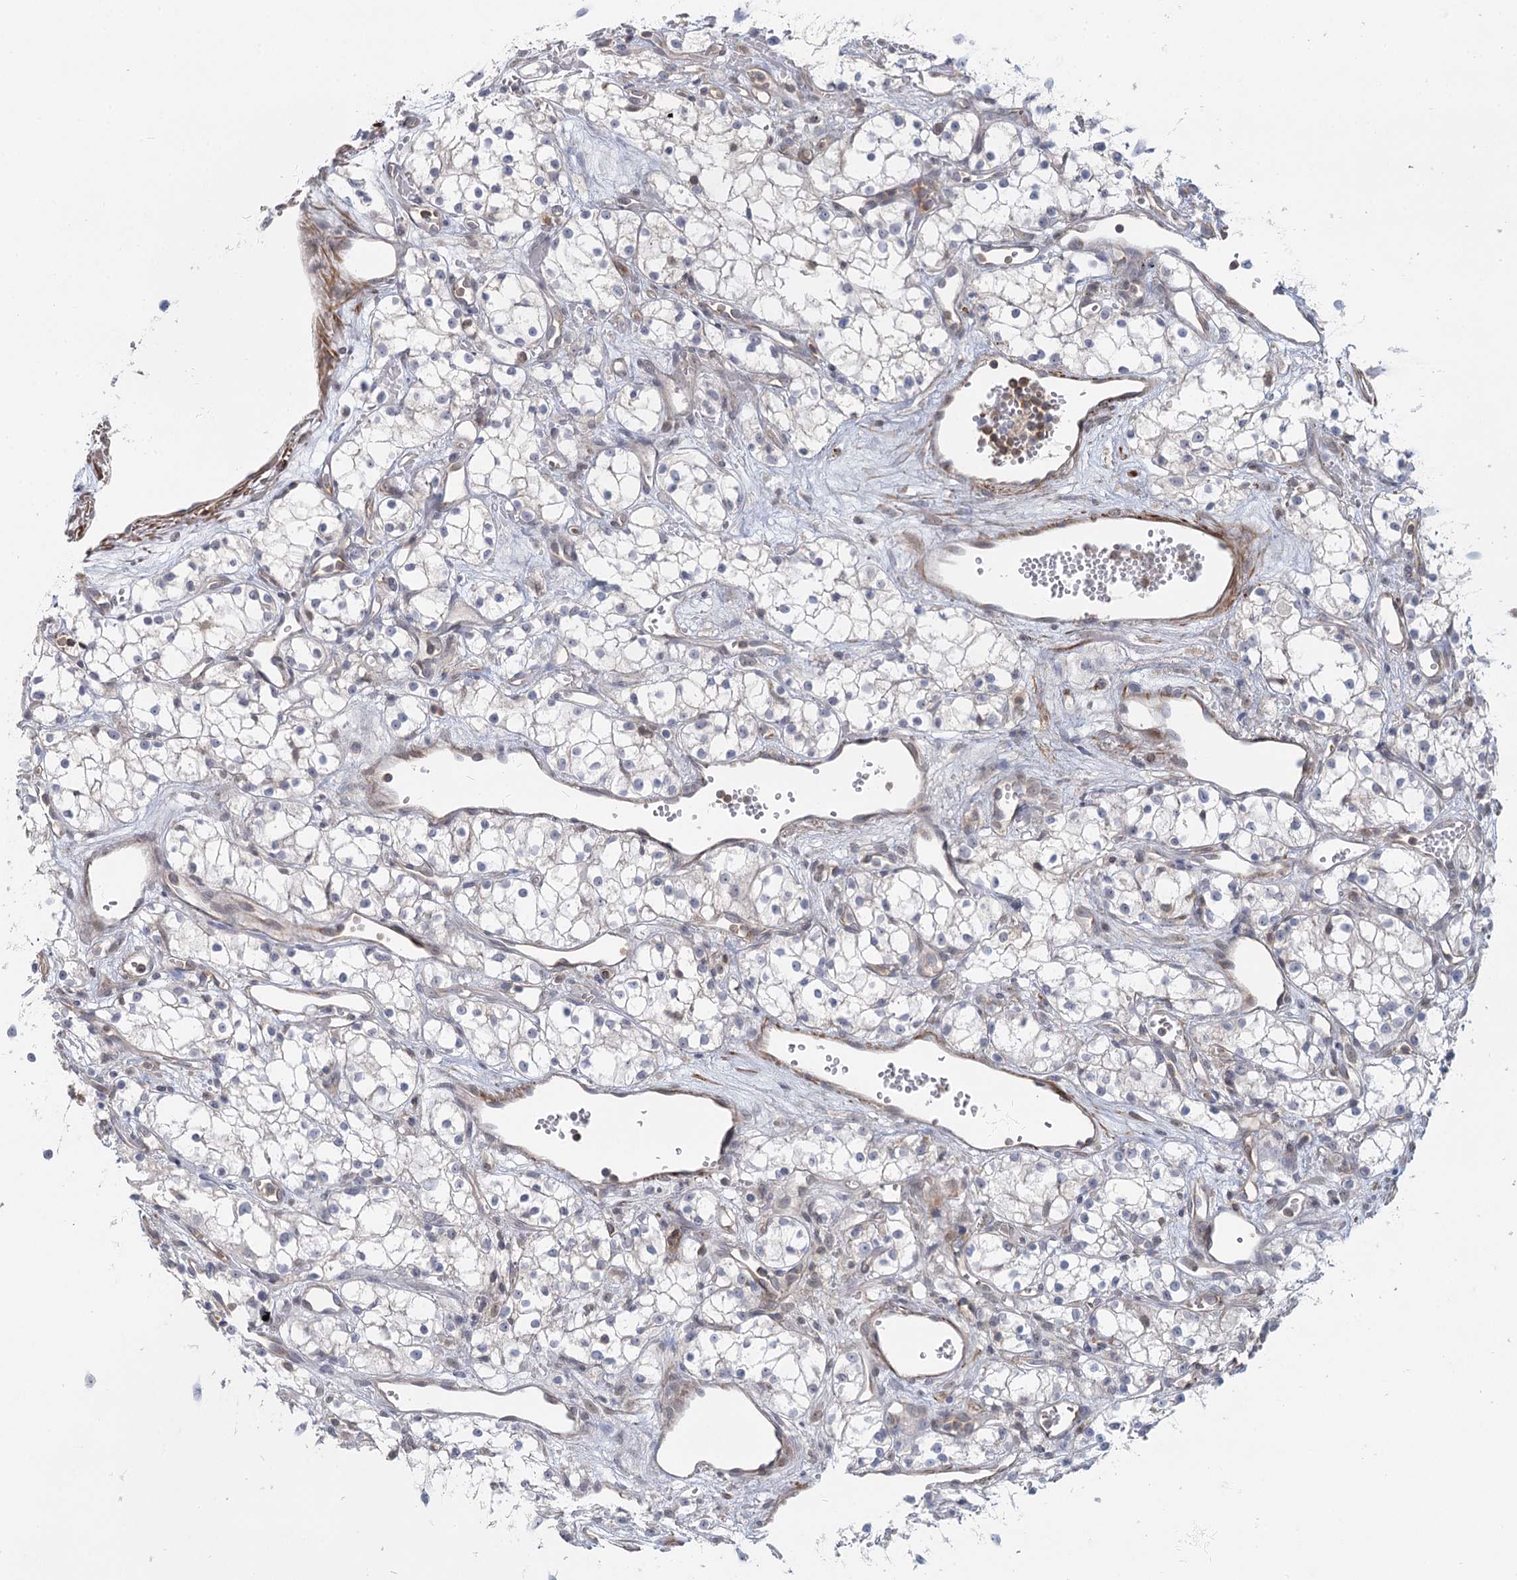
{"staining": {"intensity": "negative", "quantity": "none", "location": "none"}, "tissue": "renal cancer", "cell_type": "Tumor cells", "image_type": "cancer", "snomed": [{"axis": "morphology", "description": "Adenocarcinoma, NOS"}, {"axis": "topography", "description": "Kidney"}], "caption": "DAB immunohistochemical staining of renal cancer (adenocarcinoma) exhibits no significant staining in tumor cells.", "gene": "USP11", "patient": {"sex": "male", "age": 59}}